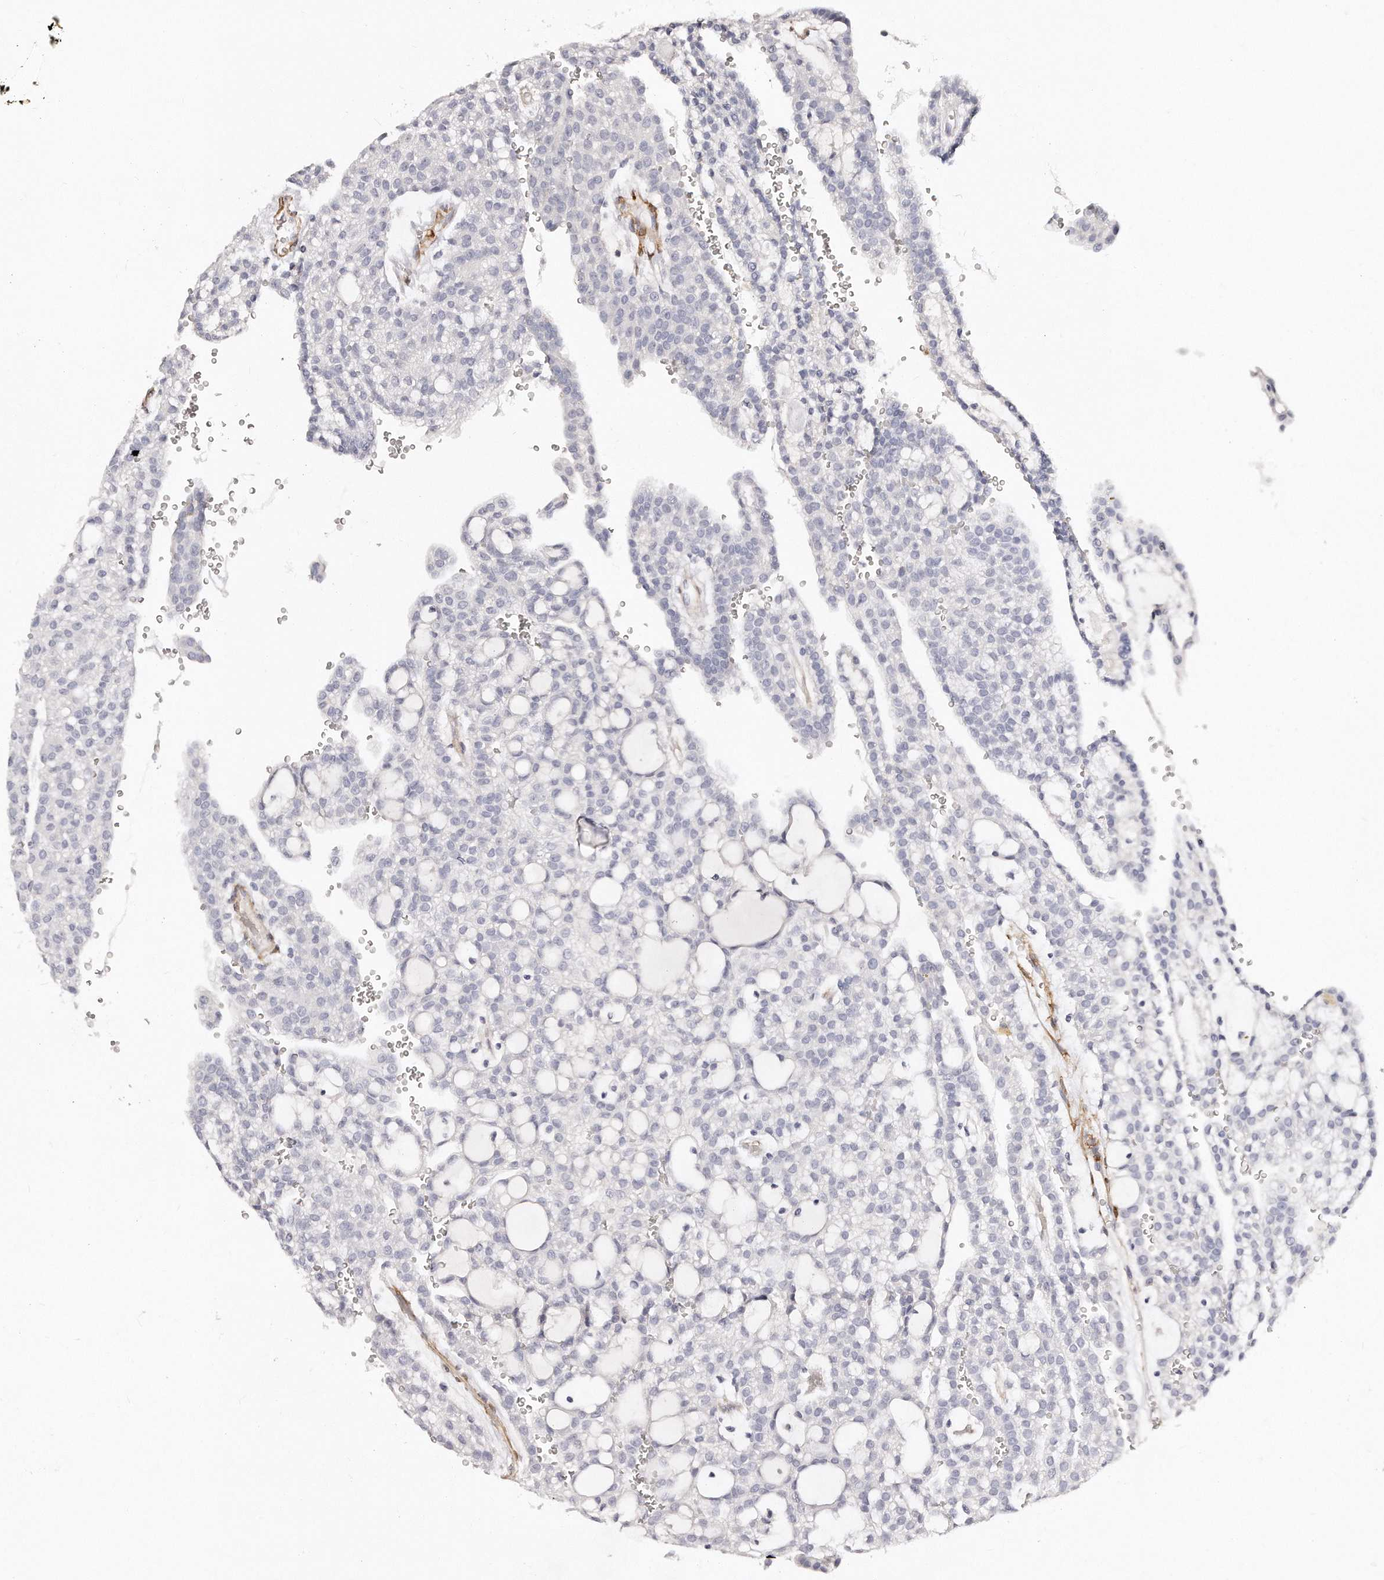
{"staining": {"intensity": "negative", "quantity": "none", "location": "none"}, "tissue": "renal cancer", "cell_type": "Tumor cells", "image_type": "cancer", "snomed": [{"axis": "morphology", "description": "Adenocarcinoma, NOS"}, {"axis": "topography", "description": "Kidney"}], "caption": "High power microscopy histopathology image of an immunohistochemistry image of adenocarcinoma (renal), revealing no significant positivity in tumor cells.", "gene": "LMOD1", "patient": {"sex": "male", "age": 63}}